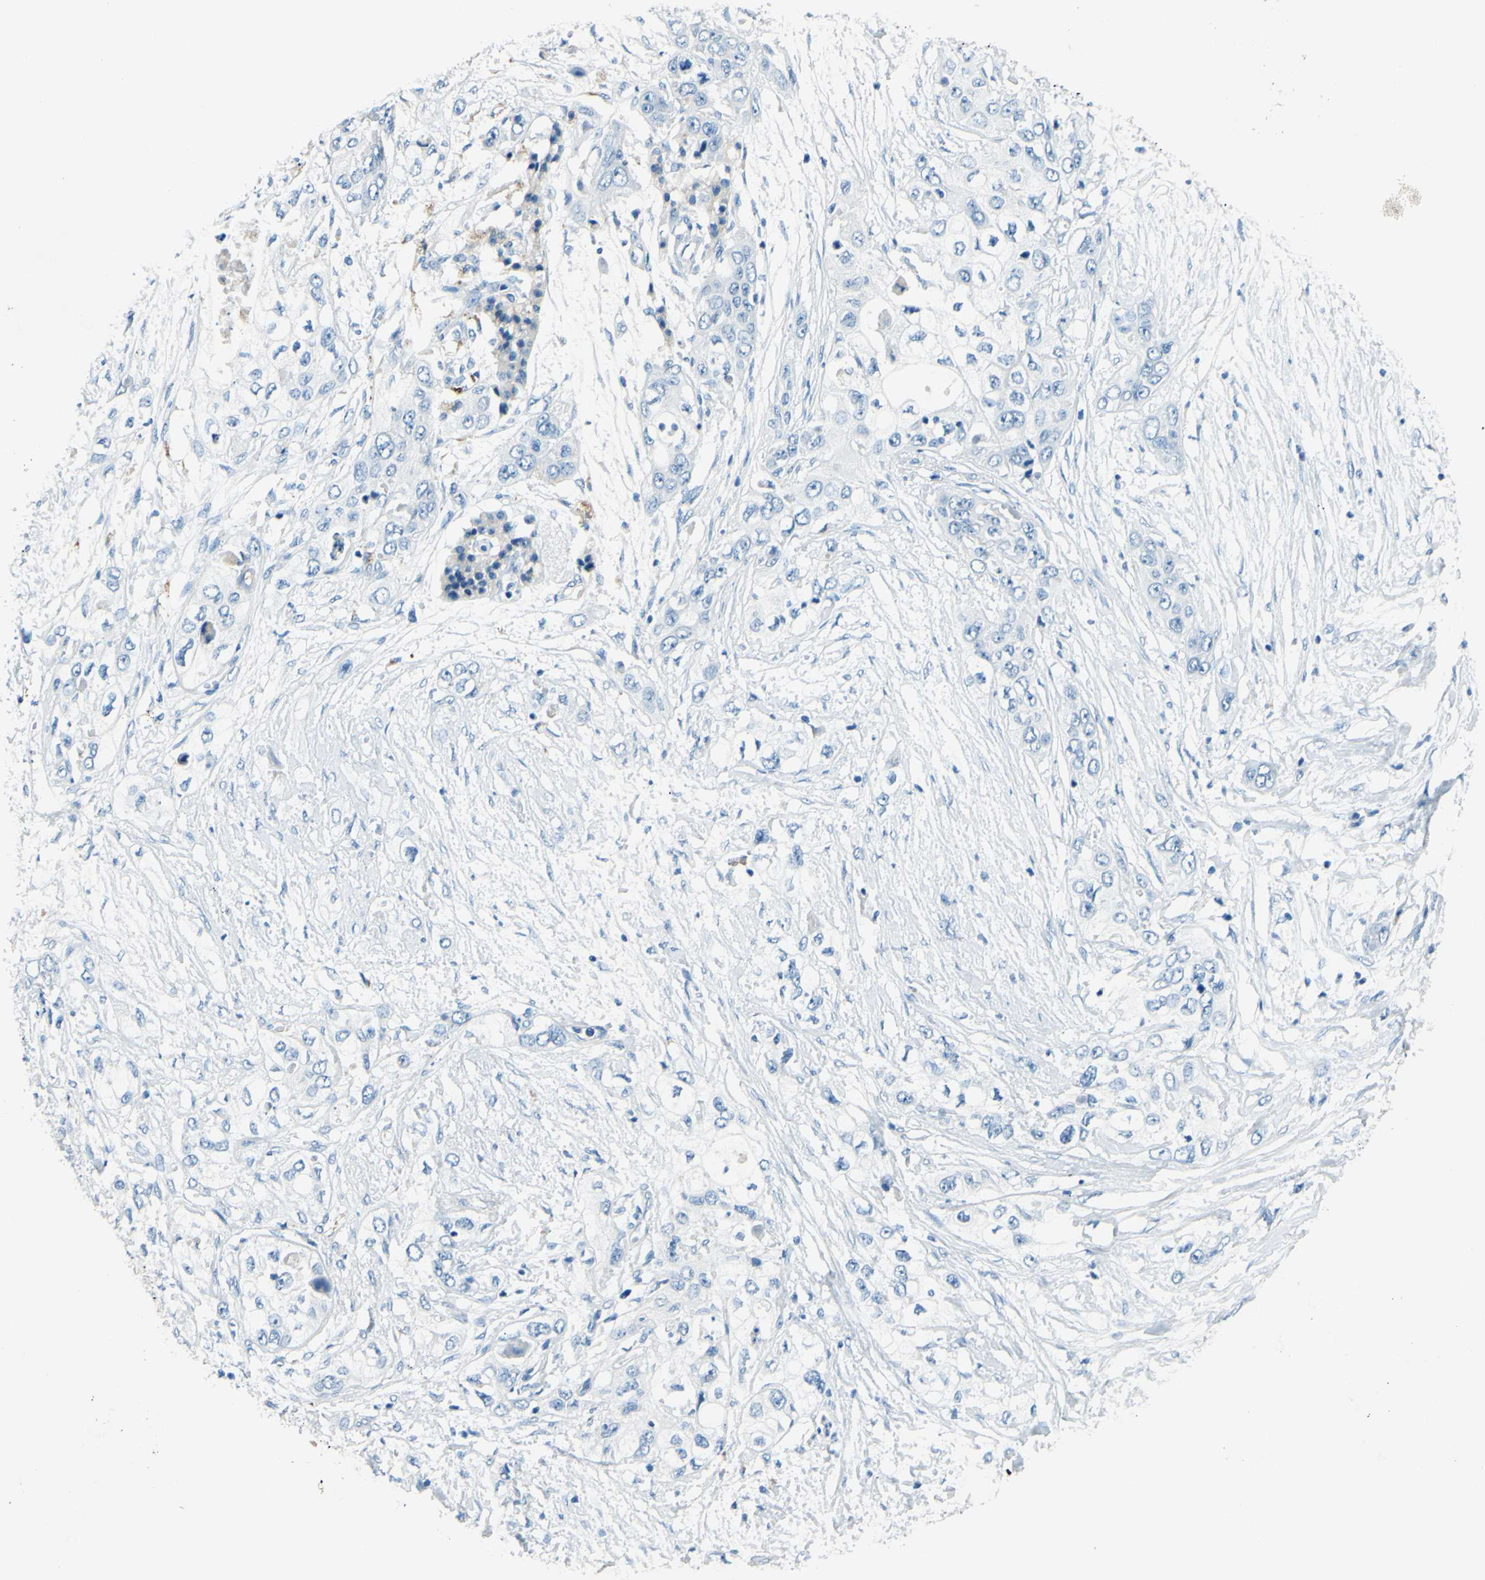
{"staining": {"intensity": "negative", "quantity": "none", "location": "none"}, "tissue": "pancreatic cancer", "cell_type": "Tumor cells", "image_type": "cancer", "snomed": [{"axis": "morphology", "description": "Adenocarcinoma, NOS"}, {"axis": "topography", "description": "Pancreas"}], "caption": "Immunohistochemistry (IHC) photomicrograph of neoplastic tissue: pancreatic cancer stained with DAB shows no significant protein expression in tumor cells. (DAB (3,3'-diaminobenzidine) immunohistochemistry (IHC) with hematoxylin counter stain).", "gene": "CDH10", "patient": {"sex": "female", "age": 70}}